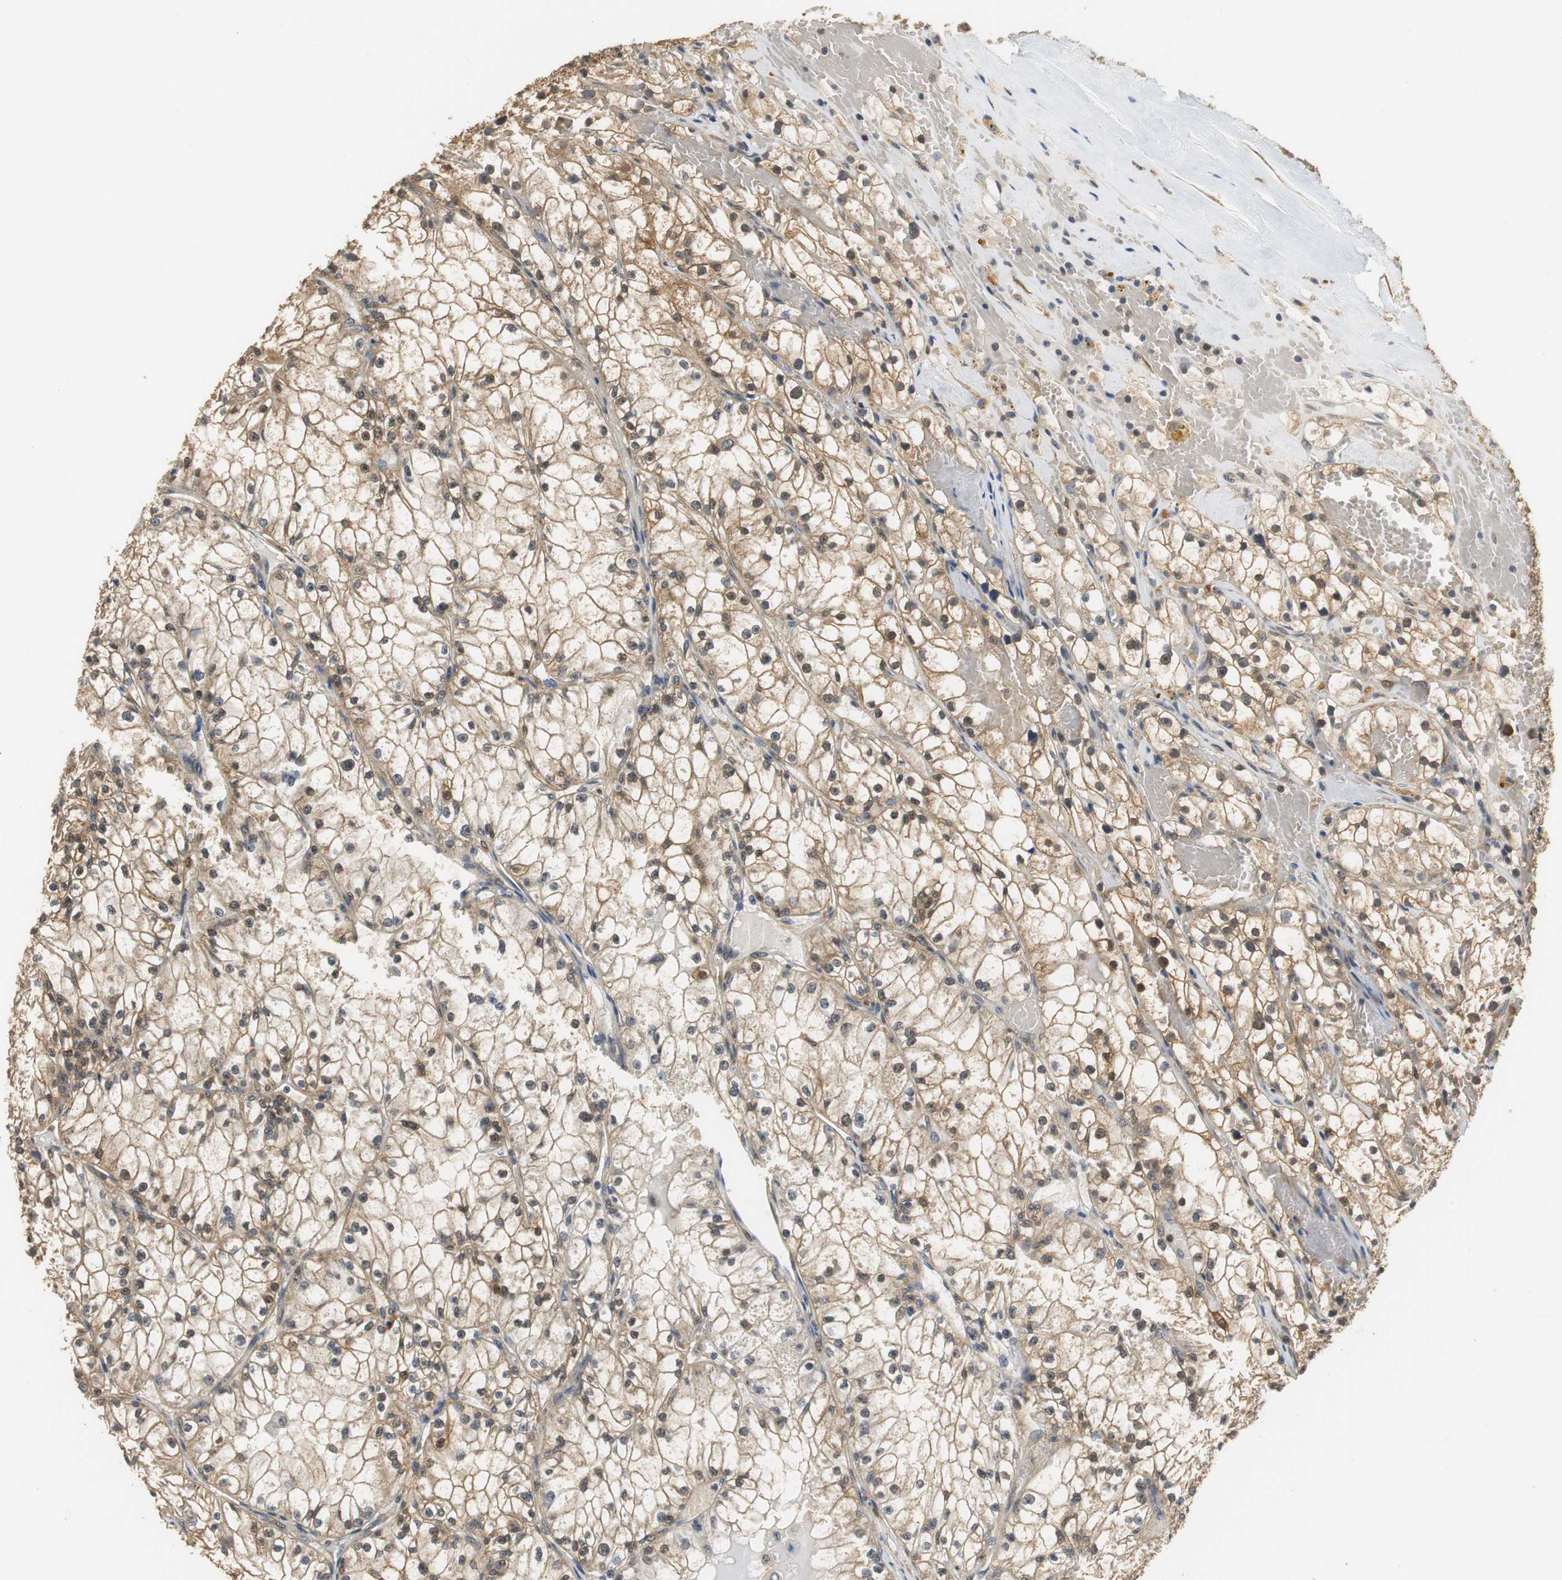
{"staining": {"intensity": "moderate", "quantity": ">75%", "location": "cytoplasmic/membranous,nuclear"}, "tissue": "renal cancer", "cell_type": "Tumor cells", "image_type": "cancer", "snomed": [{"axis": "morphology", "description": "Adenocarcinoma, NOS"}, {"axis": "topography", "description": "Kidney"}], "caption": "This photomicrograph shows immunohistochemistry staining of human renal cancer (adenocarcinoma), with medium moderate cytoplasmic/membranous and nuclear expression in about >75% of tumor cells.", "gene": "UBQLN2", "patient": {"sex": "male", "age": 56}}